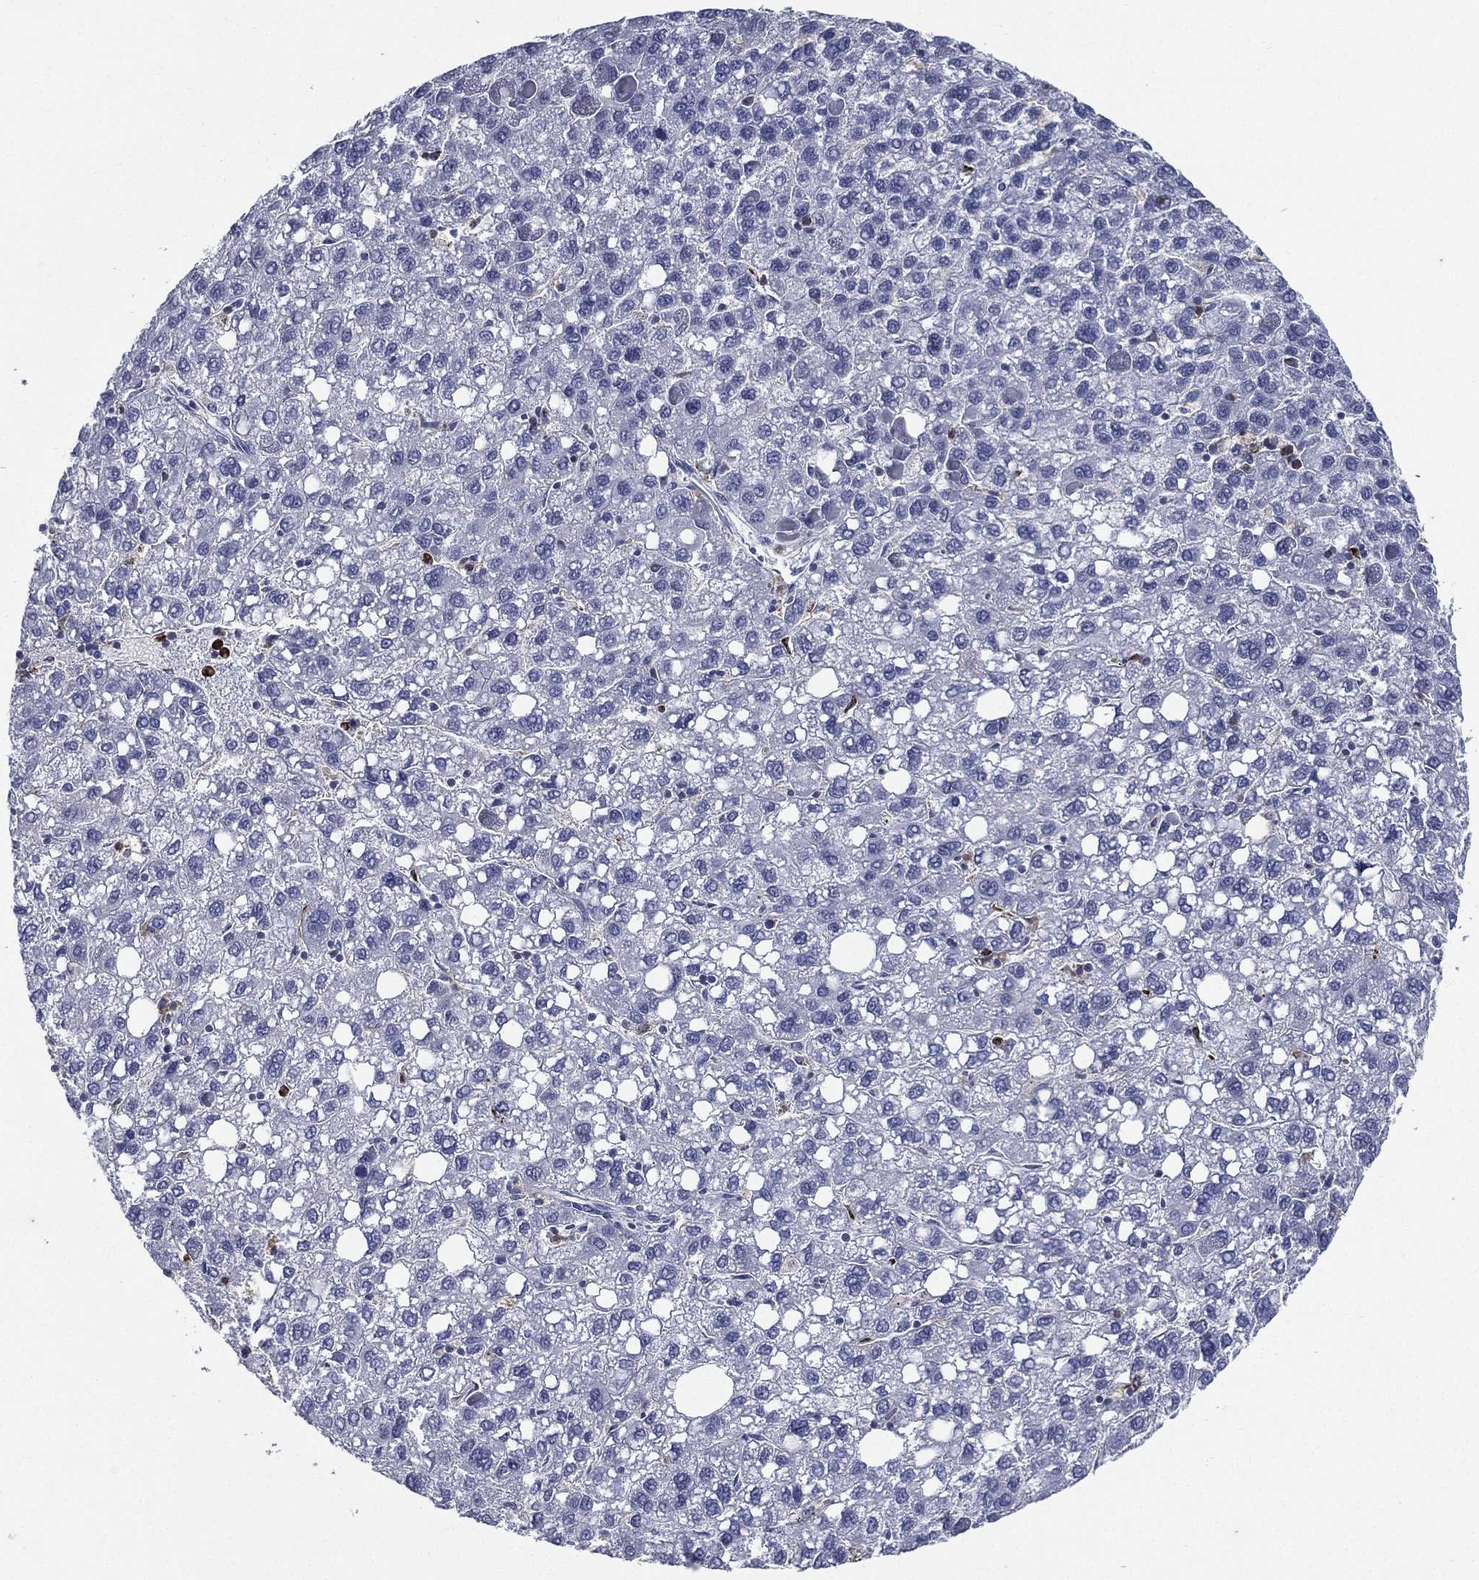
{"staining": {"intensity": "negative", "quantity": "none", "location": "none"}, "tissue": "liver cancer", "cell_type": "Tumor cells", "image_type": "cancer", "snomed": [{"axis": "morphology", "description": "Carcinoma, Hepatocellular, NOS"}, {"axis": "topography", "description": "Liver"}], "caption": "This is an IHC photomicrograph of liver cancer (hepatocellular carcinoma). There is no expression in tumor cells.", "gene": "EVI2B", "patient": {"sex": "female", "age": 82}}